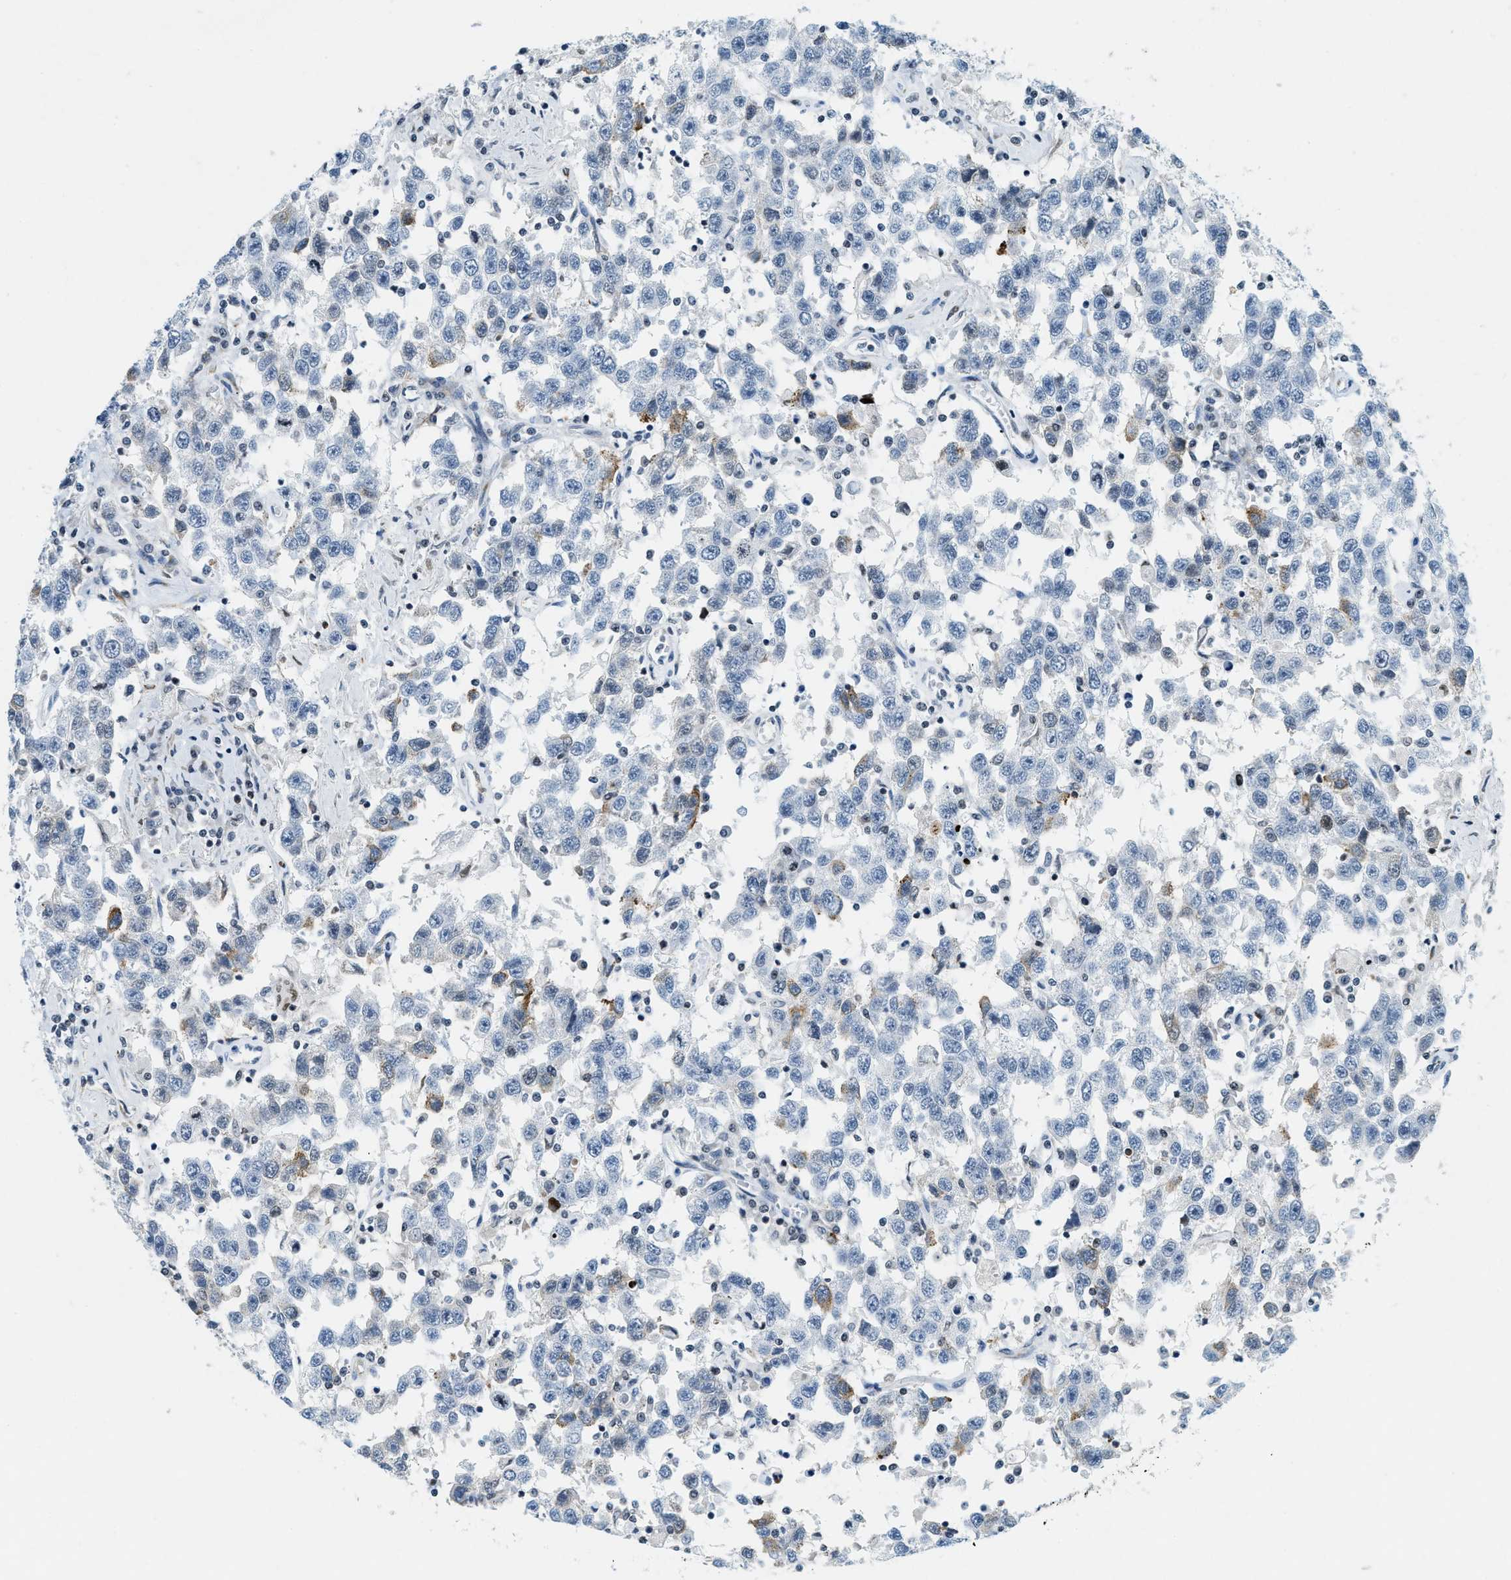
{"staining": {"intensity": "moderate", "quantity": "<25%", "location": "cytoplasmic/membranous"}, "tissue": "testis cancer", "cell_type": "Tumor cells", "image_type": "cancer", "snomed": [{"axis": "morphology", "description": "Seminoma, NOS"}, {"axis": "topography", "description": "Testis"}], "caption": "Testis cancer (seminoma) stained for a protein reveals moderate cytoplasmic/membranous positivity in tumor cells. (IHC, brightfield microscopy, high magnification).", "gene": "UVRAG", "patient": {"sex": "male", "age": 41}}